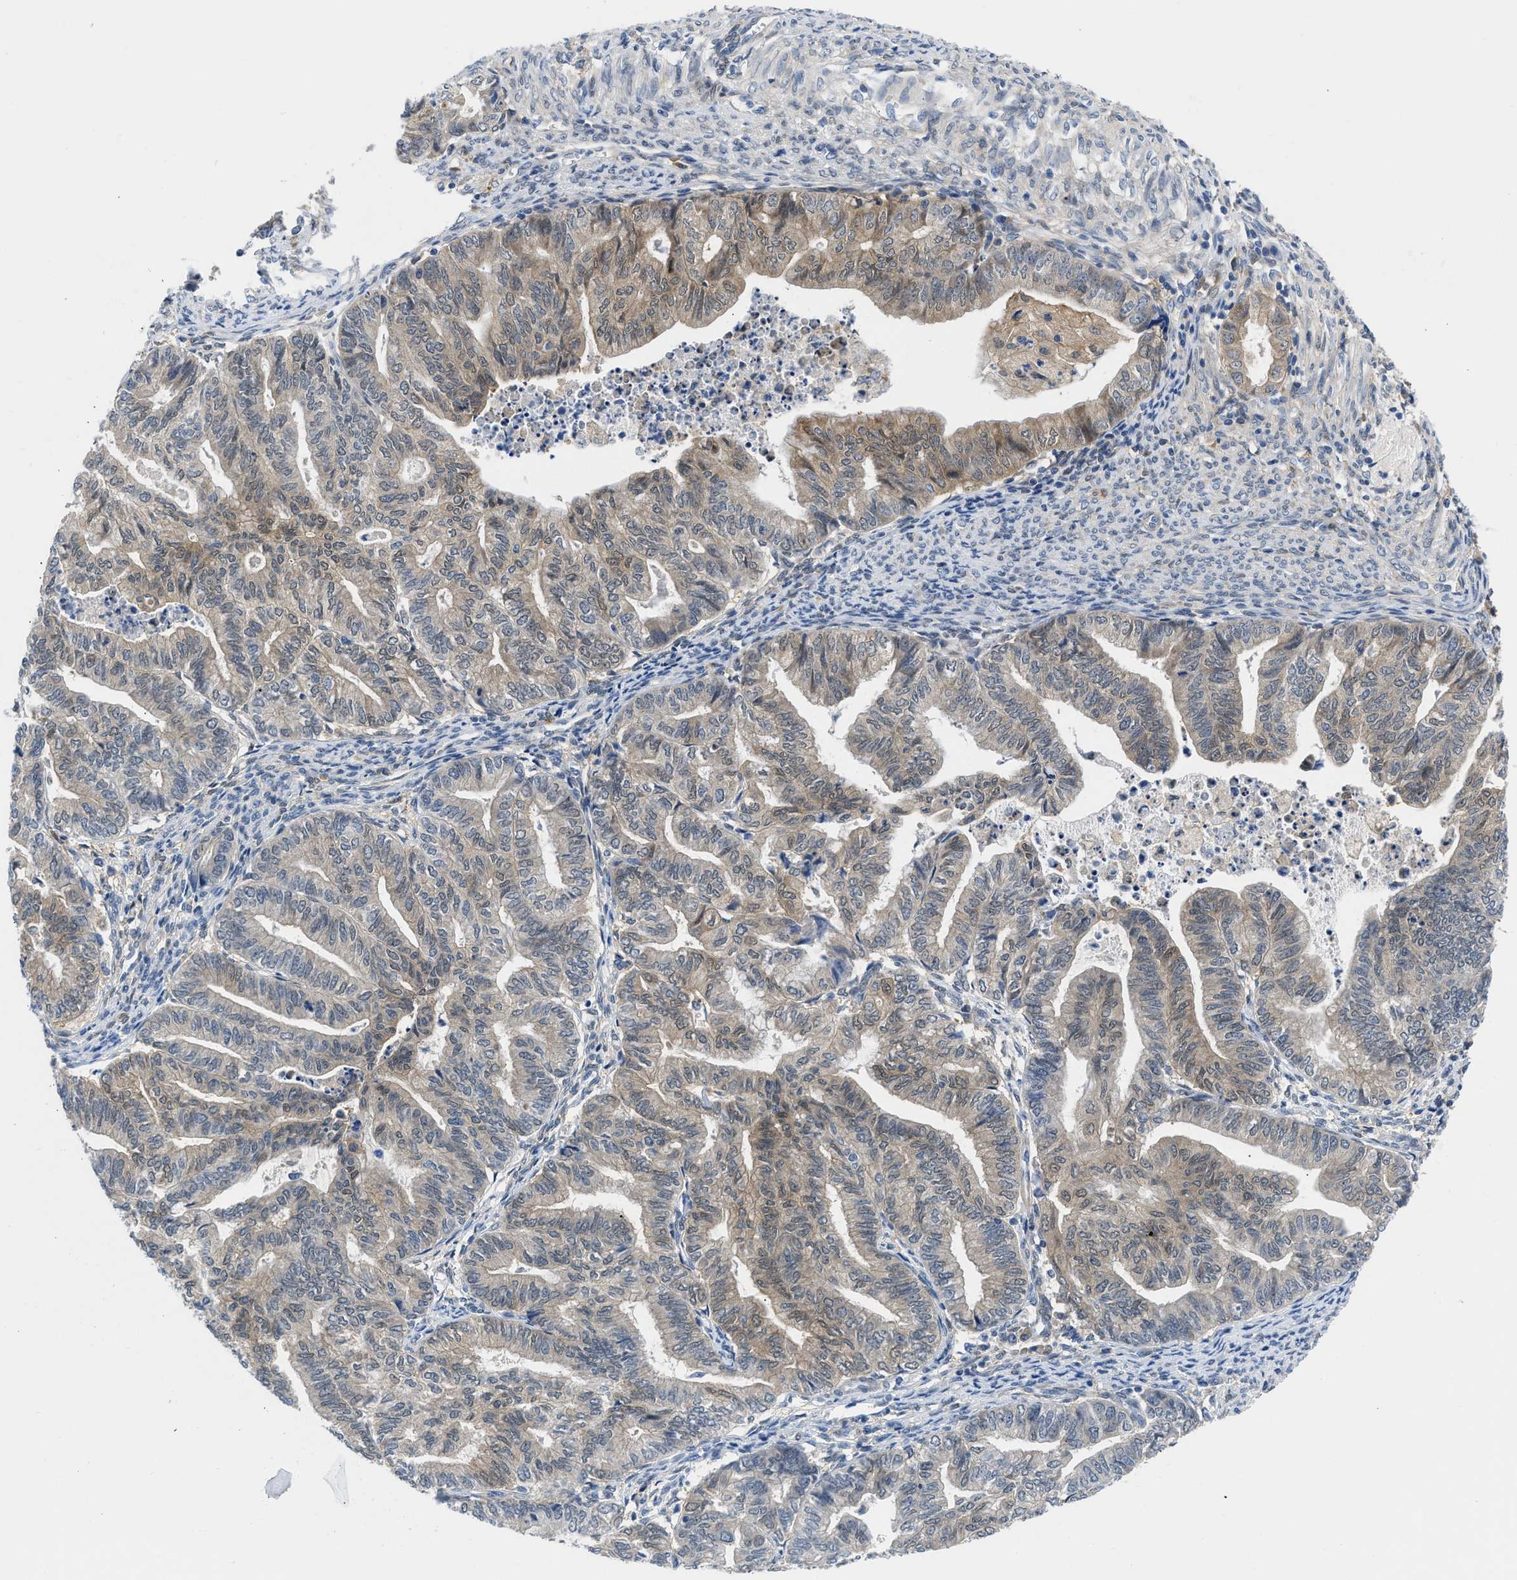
{"staining": {"intensity": "moderate", "quantity": "25%-75%", "location": "cytoplasmic/membranous,nuclear"}, "tissue": "endometrial cancer", "cell_type": "Tumor cells", "image_type": "cancer", "snomed": [{"axis": "morphology", "description": "Adenocarcinoma, NOS"}, {"axis": "topography", "description": "Endometrium"}], "caption": "Endometrial cancer tissue shows moderate cytoplasmic/membranous and nuclear staining in approximately 25%-75% of tumor cells", "gene": "CBR1", "patient": {"sex": "female", "age": 79}}